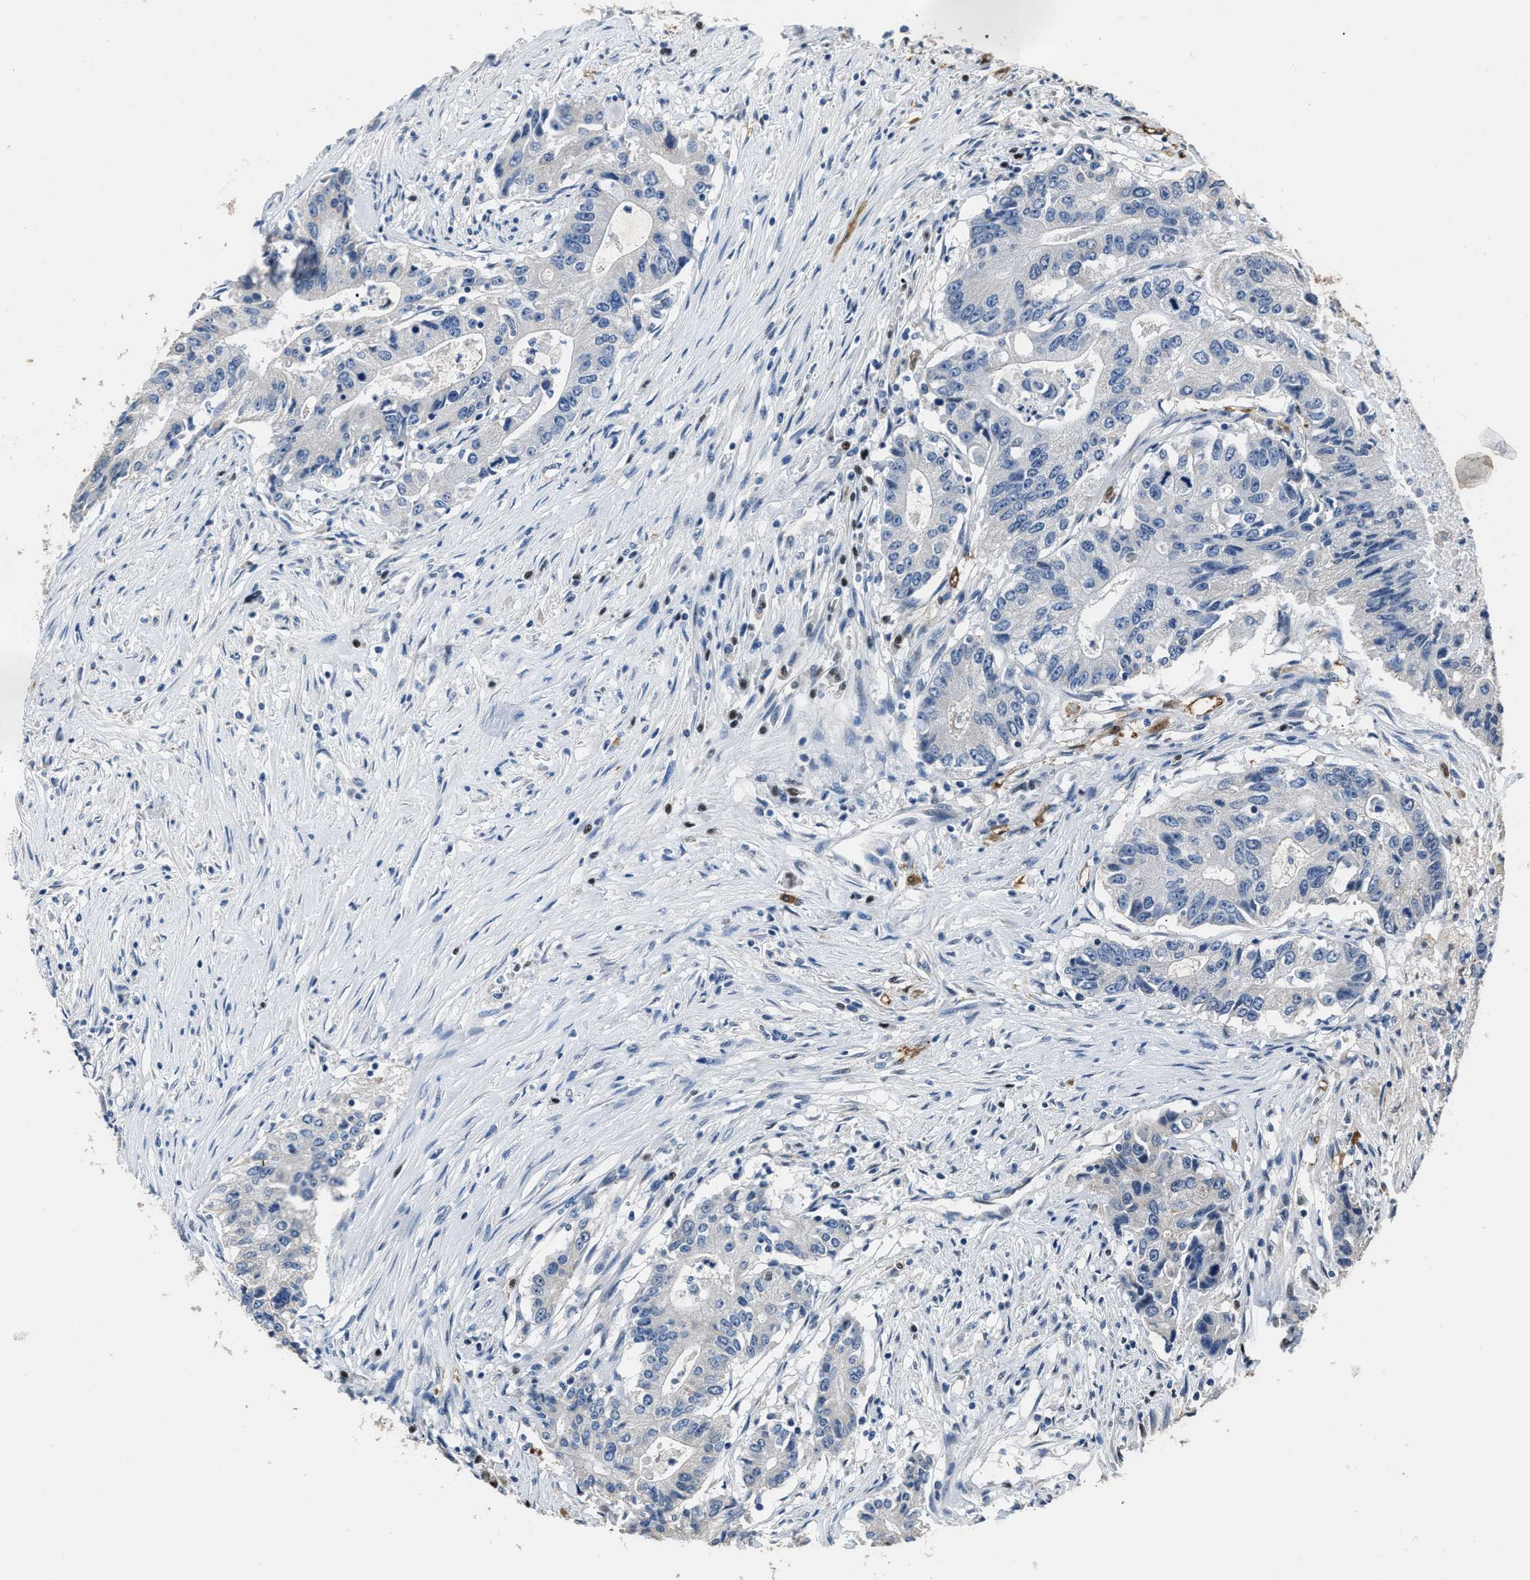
{"staining": {"intensity": "negative", "quantity": "none", "location": "none"}, "tissue": "colorectal cancer", "cell_type": "Tumor cells", "image_type": "cancer", "snomed": [{"axis": "morphology", "description": "Adenocarcinoma, NOS"}, {"axis": "topography", "description": "Colon"}], "caption": "Tumor cells are negative for protein expression in human adenocarcinoma (colorectal). (DAB immunohistochemistry (IHC) visualized using brightfield microscopy, high magnification).", "gene": "NSUN5", "patient": {"sex": "female", "age": 77}}